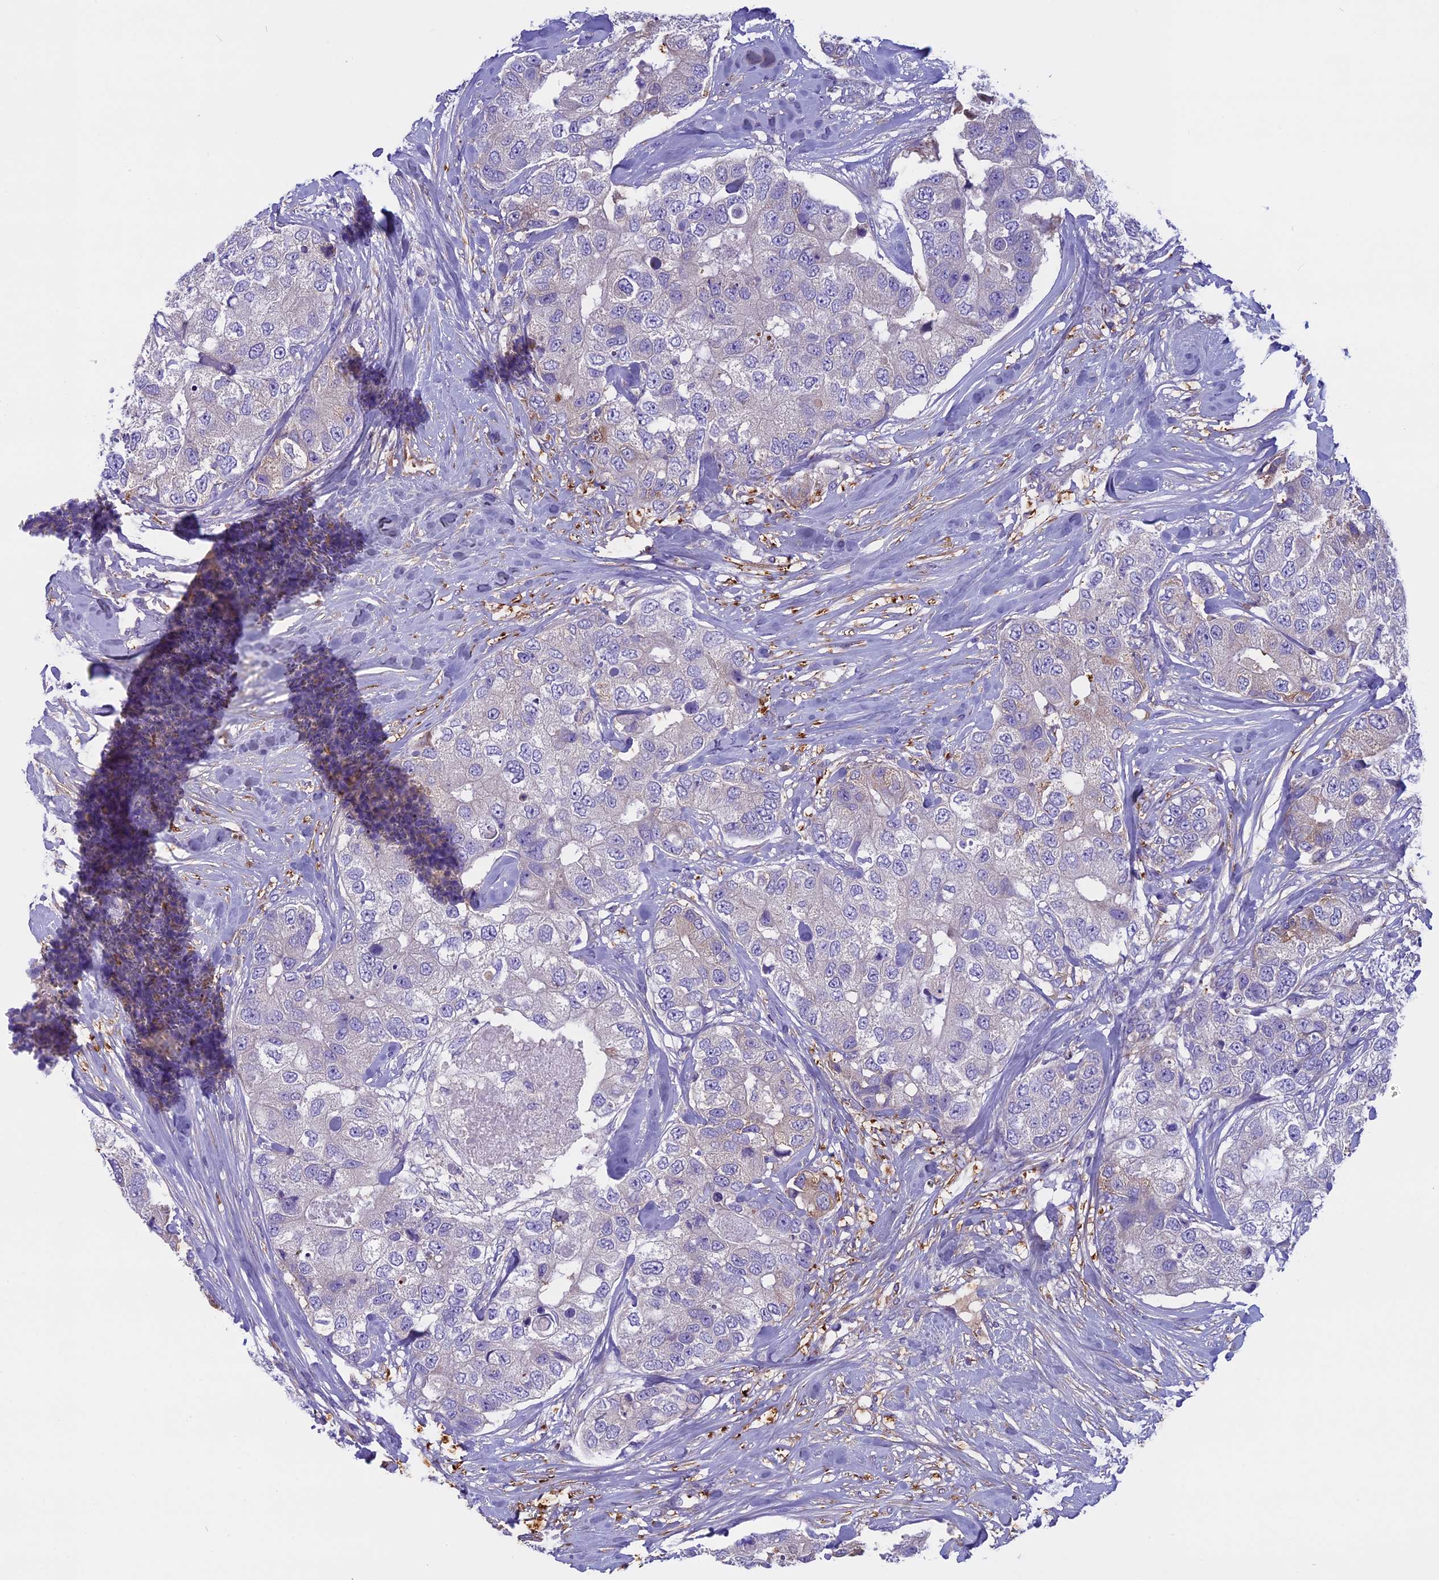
{"staining": {"intensity": "negative", "quantity": "none", "location": "none"}, "tissue": "breast cancer", "cell_type": "Tumor cells", "image_type": "cancer", "snomed": [{"axis": "morphology", "description": "Duct carcinoma"}, {"axis": "topography", "description": "Breast"}], "caption": "An IHC histopathology image of invasive ductal carcinoma (breast) is shown. There is no staining in tumor cells of invasive ductal carcinoma (breast).", "gene": "DCTN5", "patient": {"sex": "female", "age": 62}}